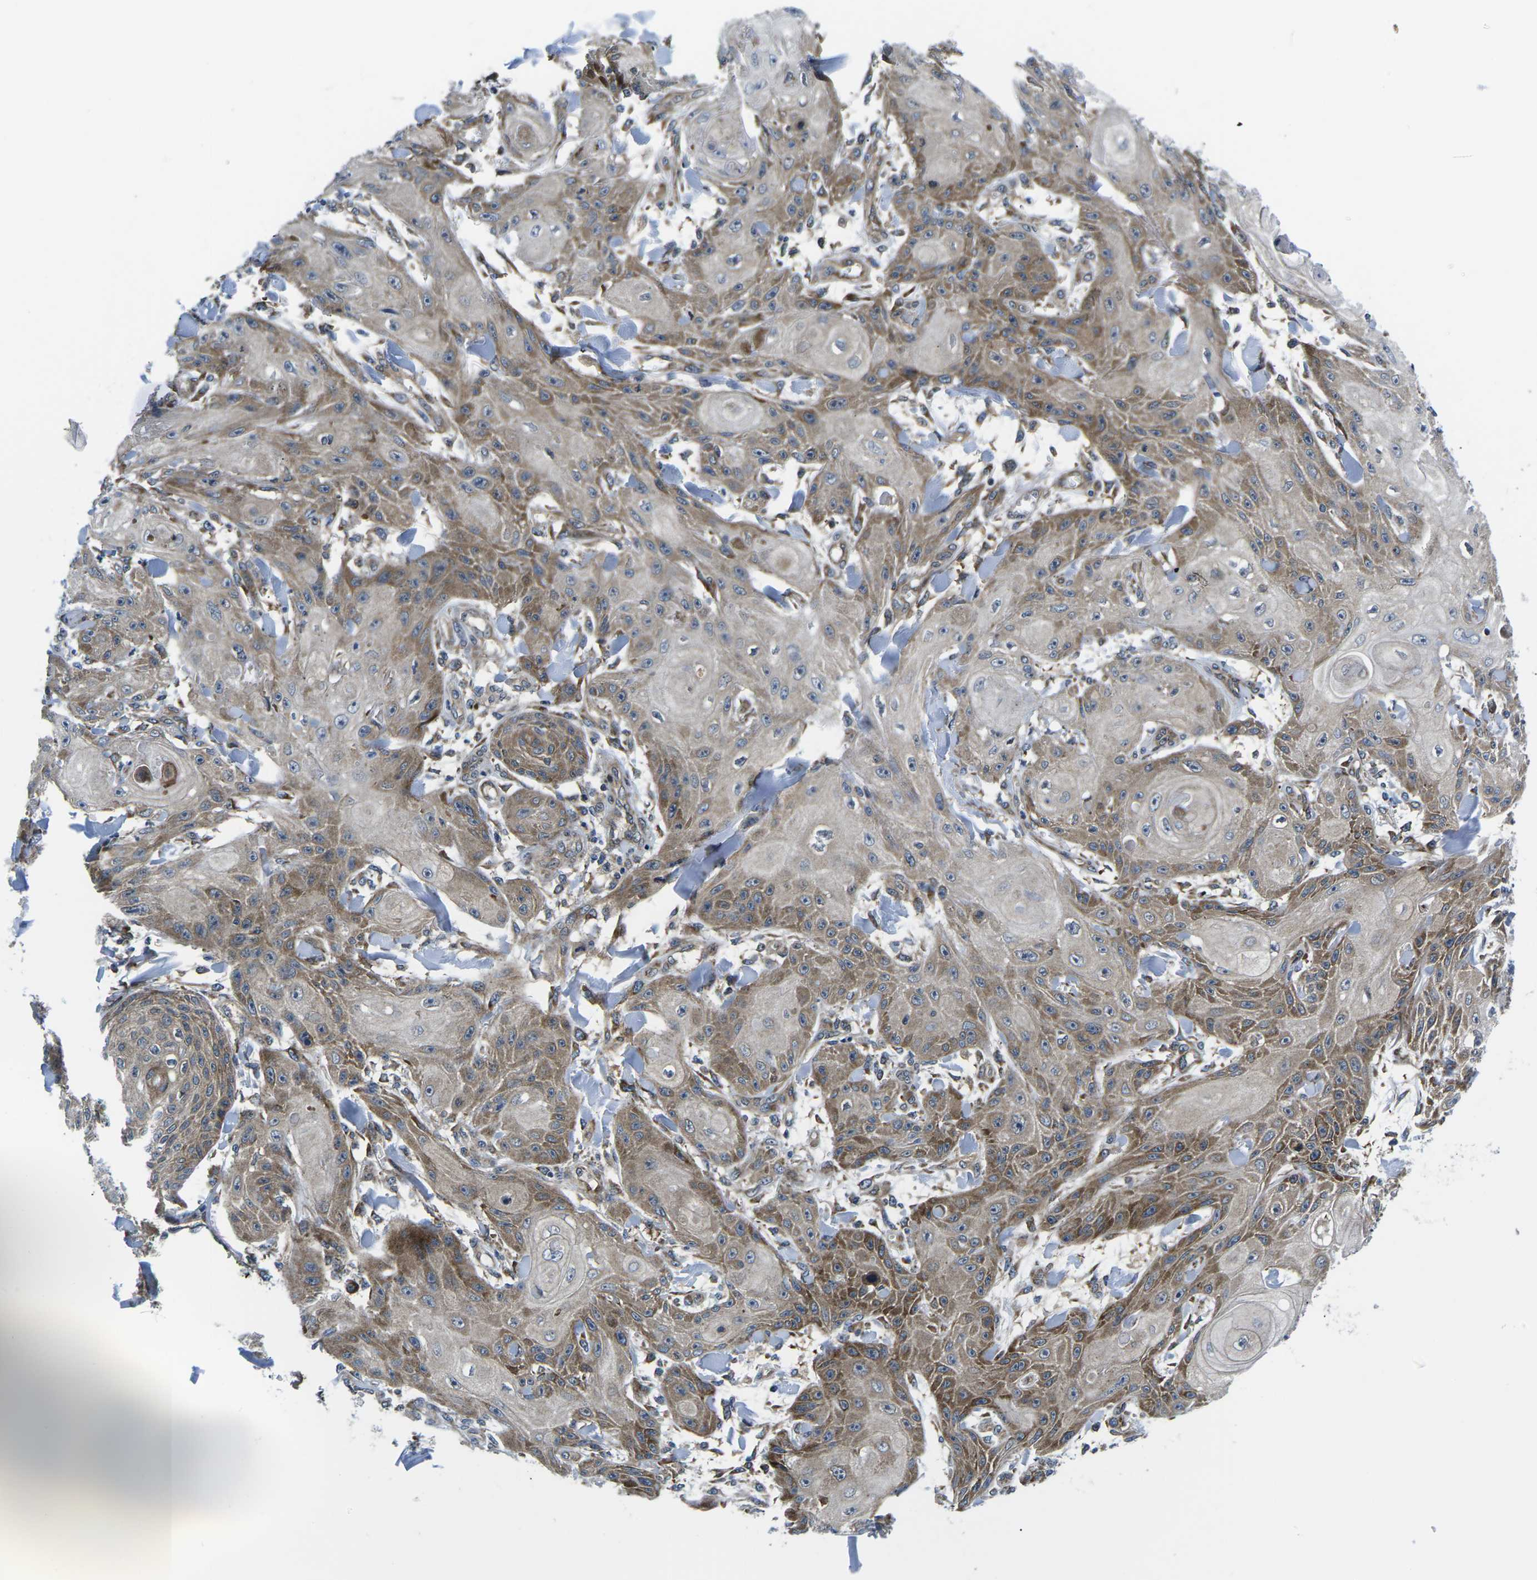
{"staining": {"intensity": "moderate", "quantity": ">75%", "location": "cytoplasmic/membranous"}, "tissue": "skin cancer", "cell_type": "Tumor cells", "image_type": "cancer", "snomed": [{"axis": "morphology", "description": "Squamous cell carcinoma, NOS"}, {"axis": "topography", "description": "Skin"}], "caption": "Skin cancer (squamous cell carcinoma) stained for a protein reveals moderate cytoplasmic/membranous positivity in tumor cells.", "gene": "EIF4E", "patient": {"sex": "male", "age": 74}}